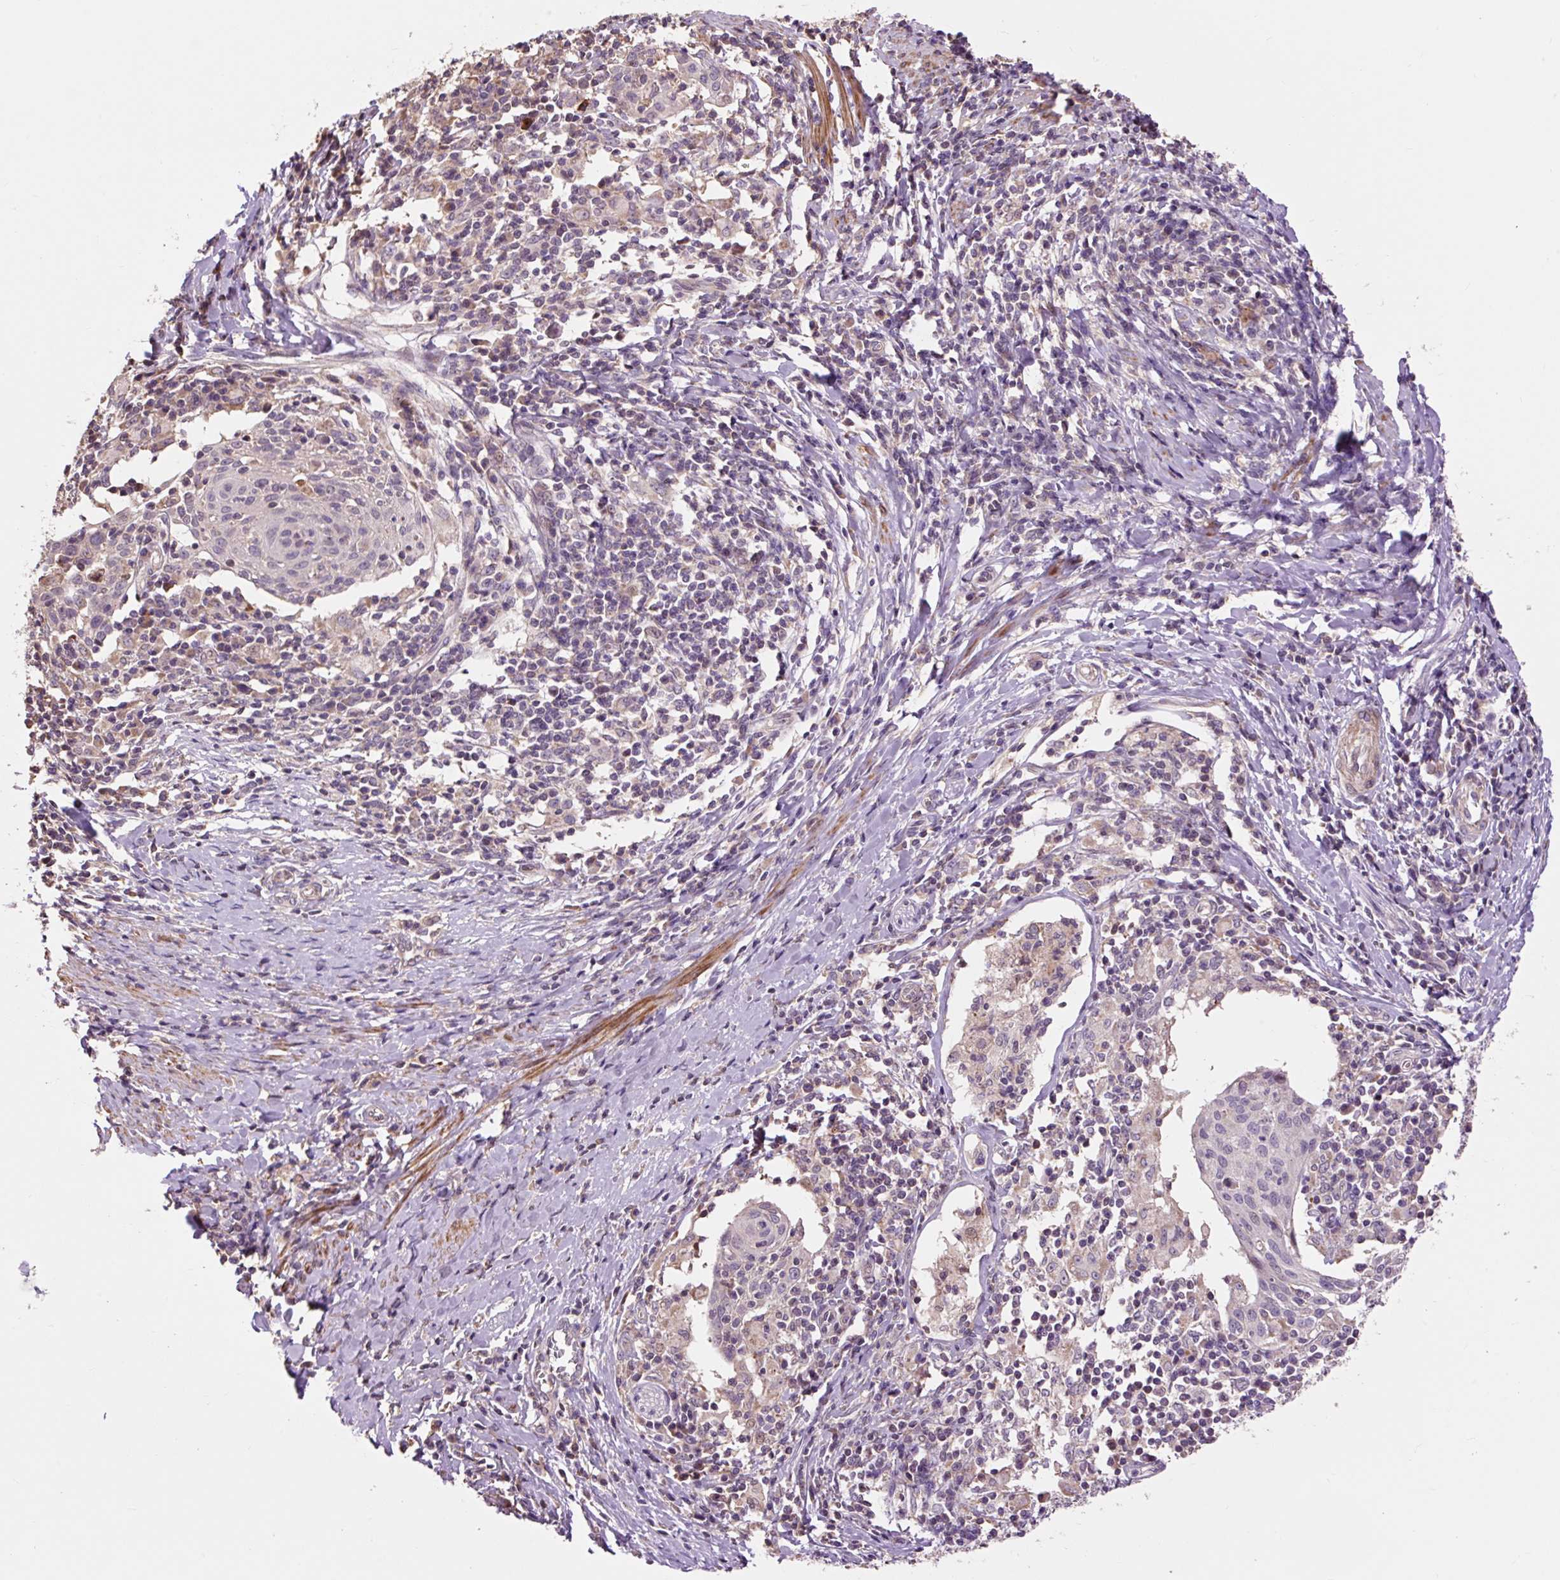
{"staining": {"intensity": "negative", "quantity": "none", "location": "none"}, "tissue": "cervical cancer", "cell_type": "Tumor cells", "image_type": "cancer", "snomed": [{"axis": "morphology", "description": "Squamous cell carcinoma, NOS"}, {"axis": "topography", "description": "Cervix"}], "caption": "A photomicrograph of human cervical cancer is negative for staining in tumor cells.", "gene": "PRIMPOL", "patient": {"sex": "female", "age": 52}}